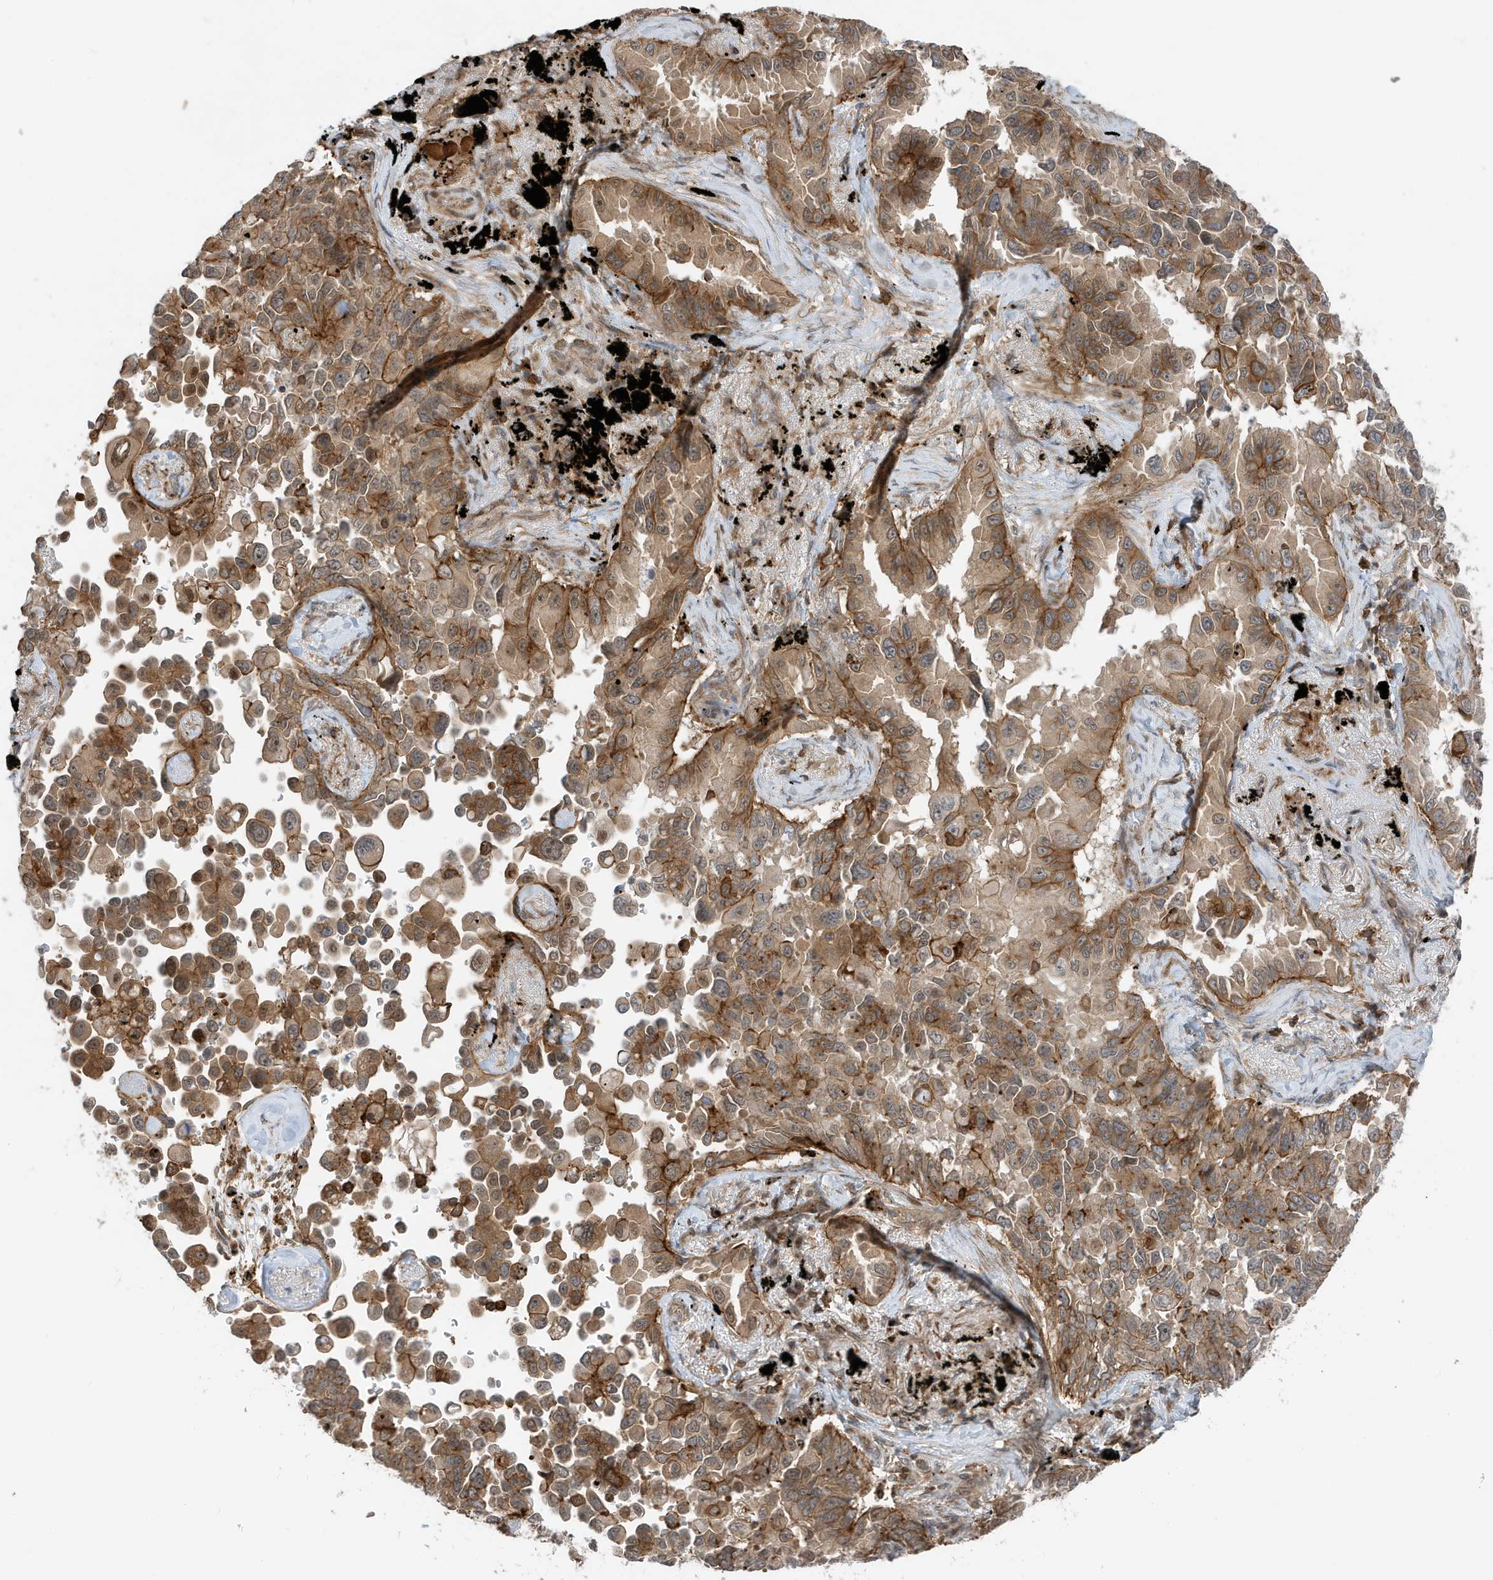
{"staining": {"intensity": "moderate", "quantity": ">75%", "location": "cytoplasmic/membranous"}, "tissue": "lung cancer", "cell_type": "Tumor cells", "image_type": "cancer", "snomed": [{"axis": "morphology", "description": "Adenocarcinoma, NOS"}, {"axis": "topography", "description": "Lung"}], "caption": "IHC micrograph of human adenocarcinoma (lung) stained for a protein (brown), which displays medium levels of moderate cytoplasmic/membranous expression in approximately >75% of tumor cells.", "gene": "TATDN3", "patient": {"sex": "female", "age": 67}}